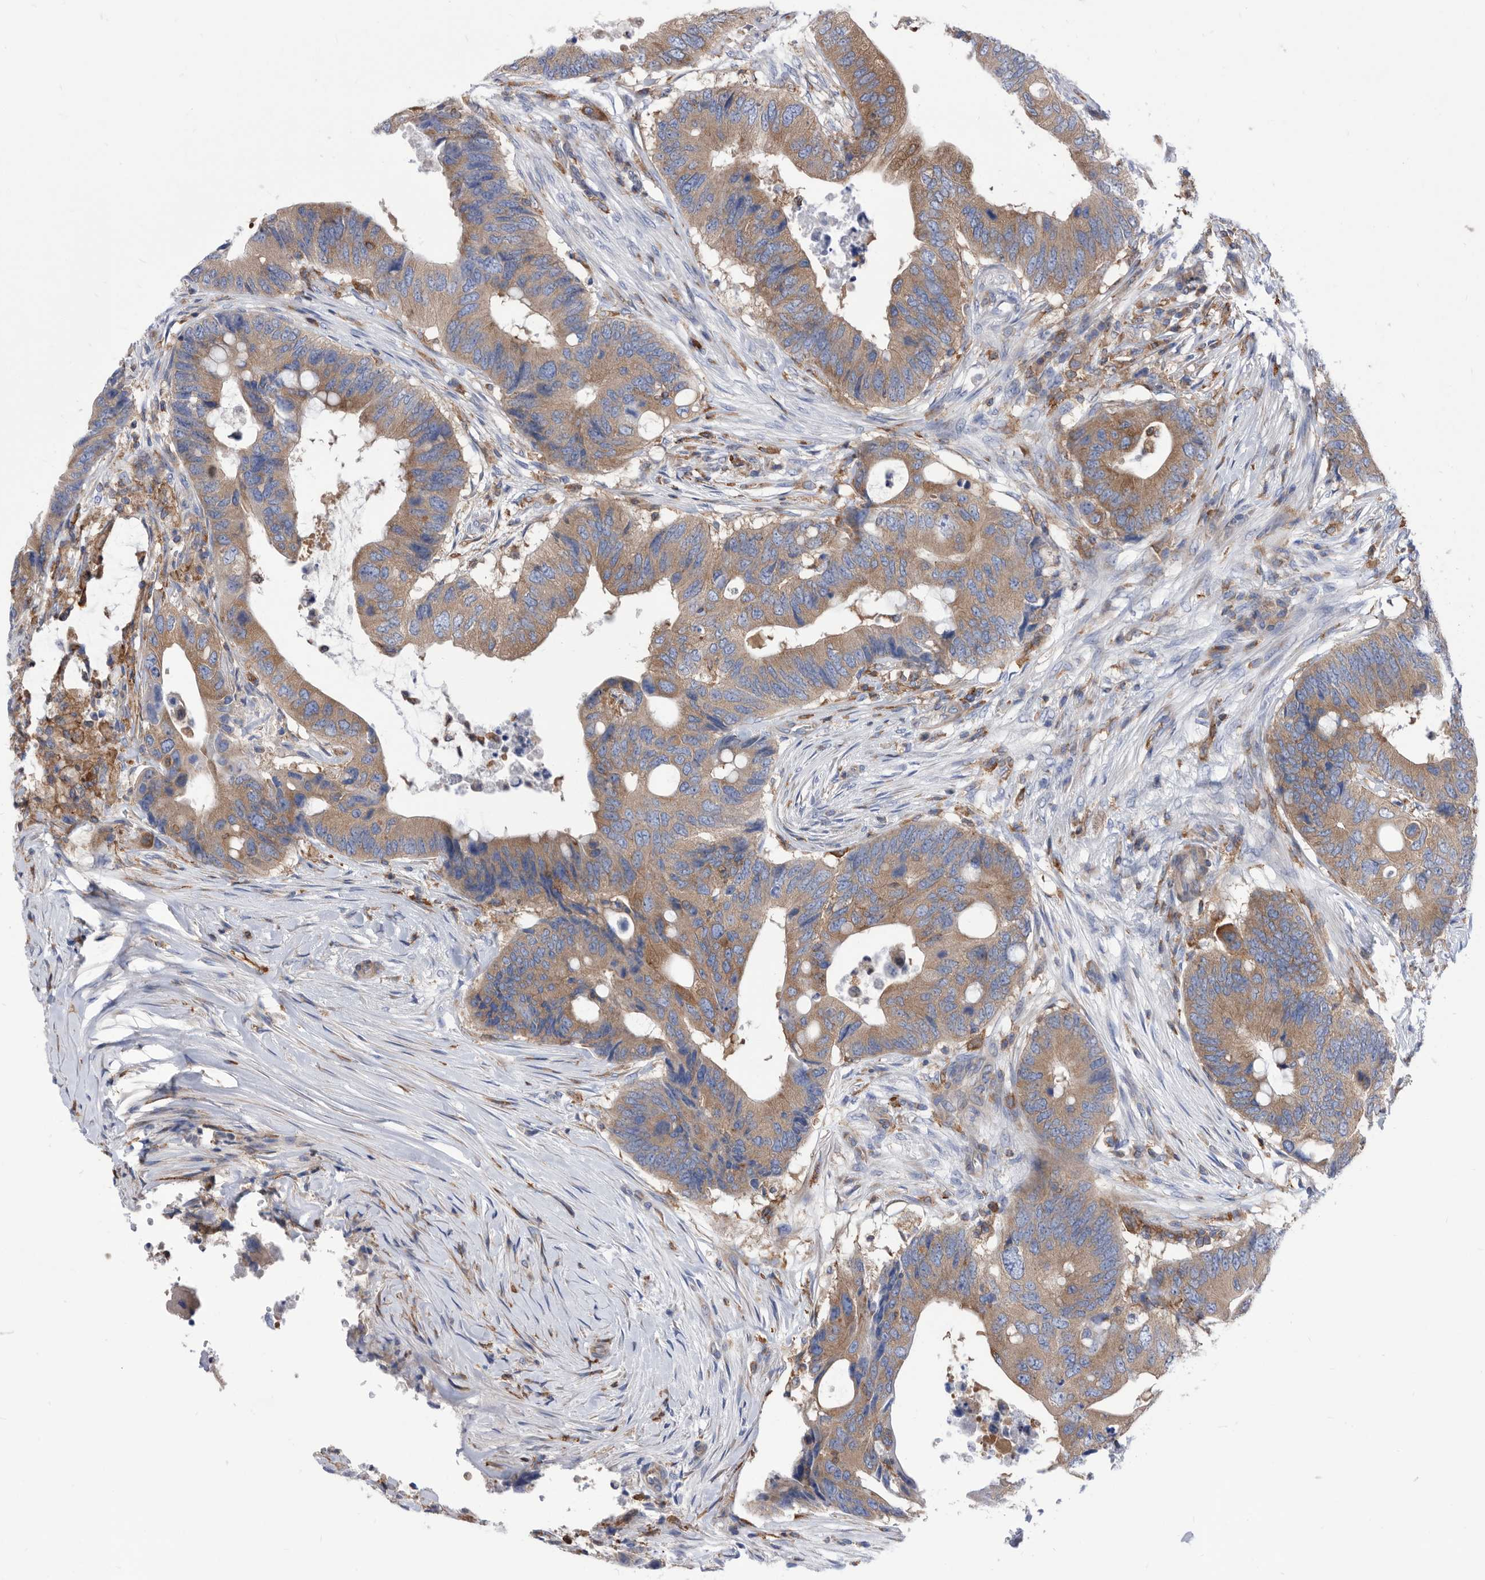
{"staining": {"intensity": "moderate", "quantity": ">75%", "location": "cytoplasmic/membranous"}, "tissue": "colorectal cancer", "cell_type": "Tumor cells", "image_type": "cancer", "snomed": [{"axis": "morphology", "description": "Adenocarcinoma, NOS"}, {"axis": "topography", "description": "Colon"}], "caption": "Immunohistochemical staining of human colorectal cancer displays medium levels of moderate cytoplasmic/membranous protein staining in about >75% of tumor cells.", "gene": "SMG7", "patient": {"sex": "male", "age": 71}}